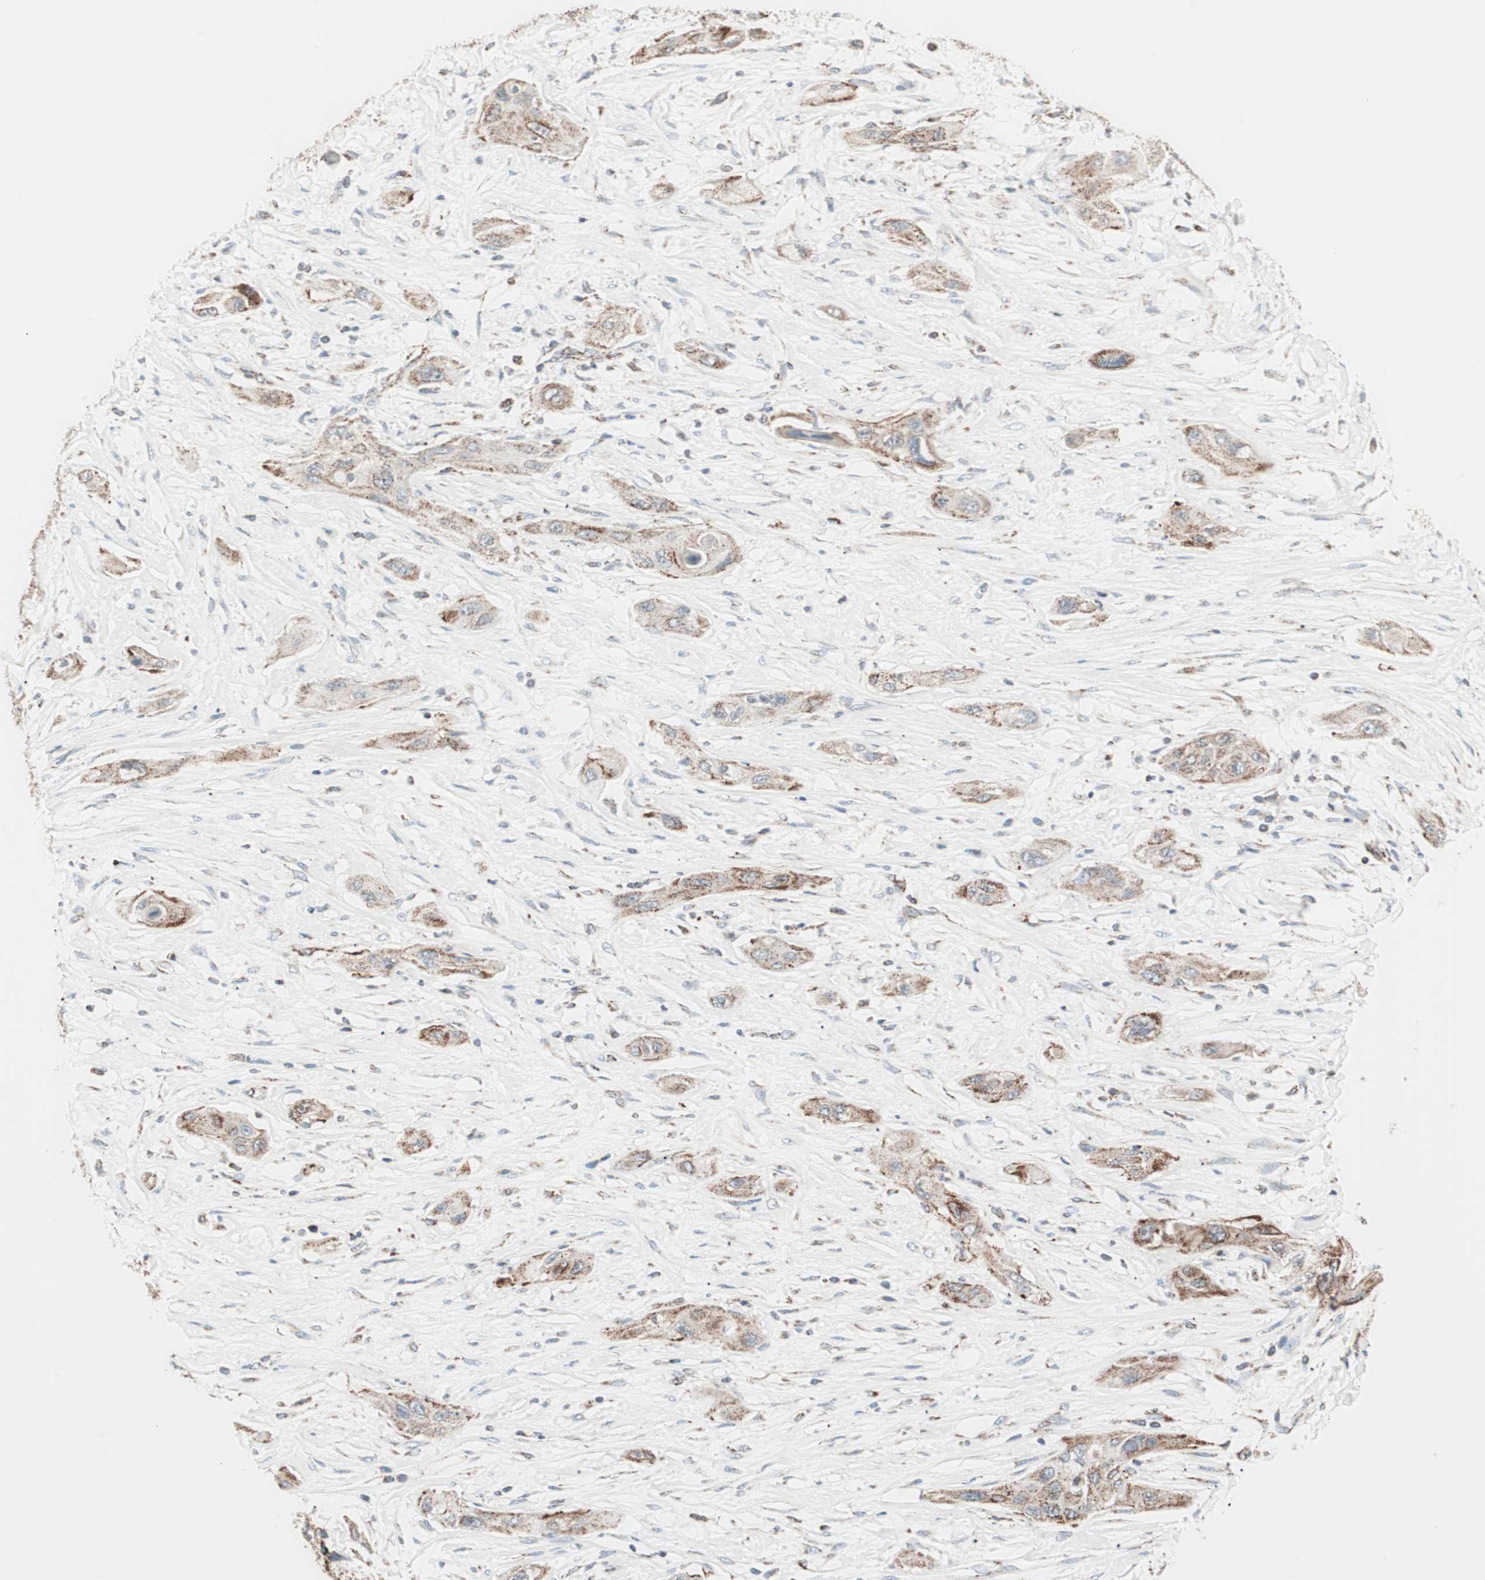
{"staining": {"intensity": "moderate", "quantity": ">75%", "location": "cytoplasmic/membranous"}, "tissue": "lung cancer", "cell_type": "Tumor cells", "image_type": "cancer", "snomed": [{"axis": "morphology", "description": "Squamous cell carcinoma, NOS"}, {"axis": "topography", "description": "Lung"}], "caption": "Immunohistochemical staining of human lung cancer exhibits medium levels of moderate cytoplasmic/membranous positivity in approximately >75% of tumor cells. The staining was performed using DAB to visualize the protein expression in brown, while the nuclei were stained in blue with hematoxylin (Magnification: 20x).", "gene": "TOMM20", "patient": {"sex": "female", "age": 47}}